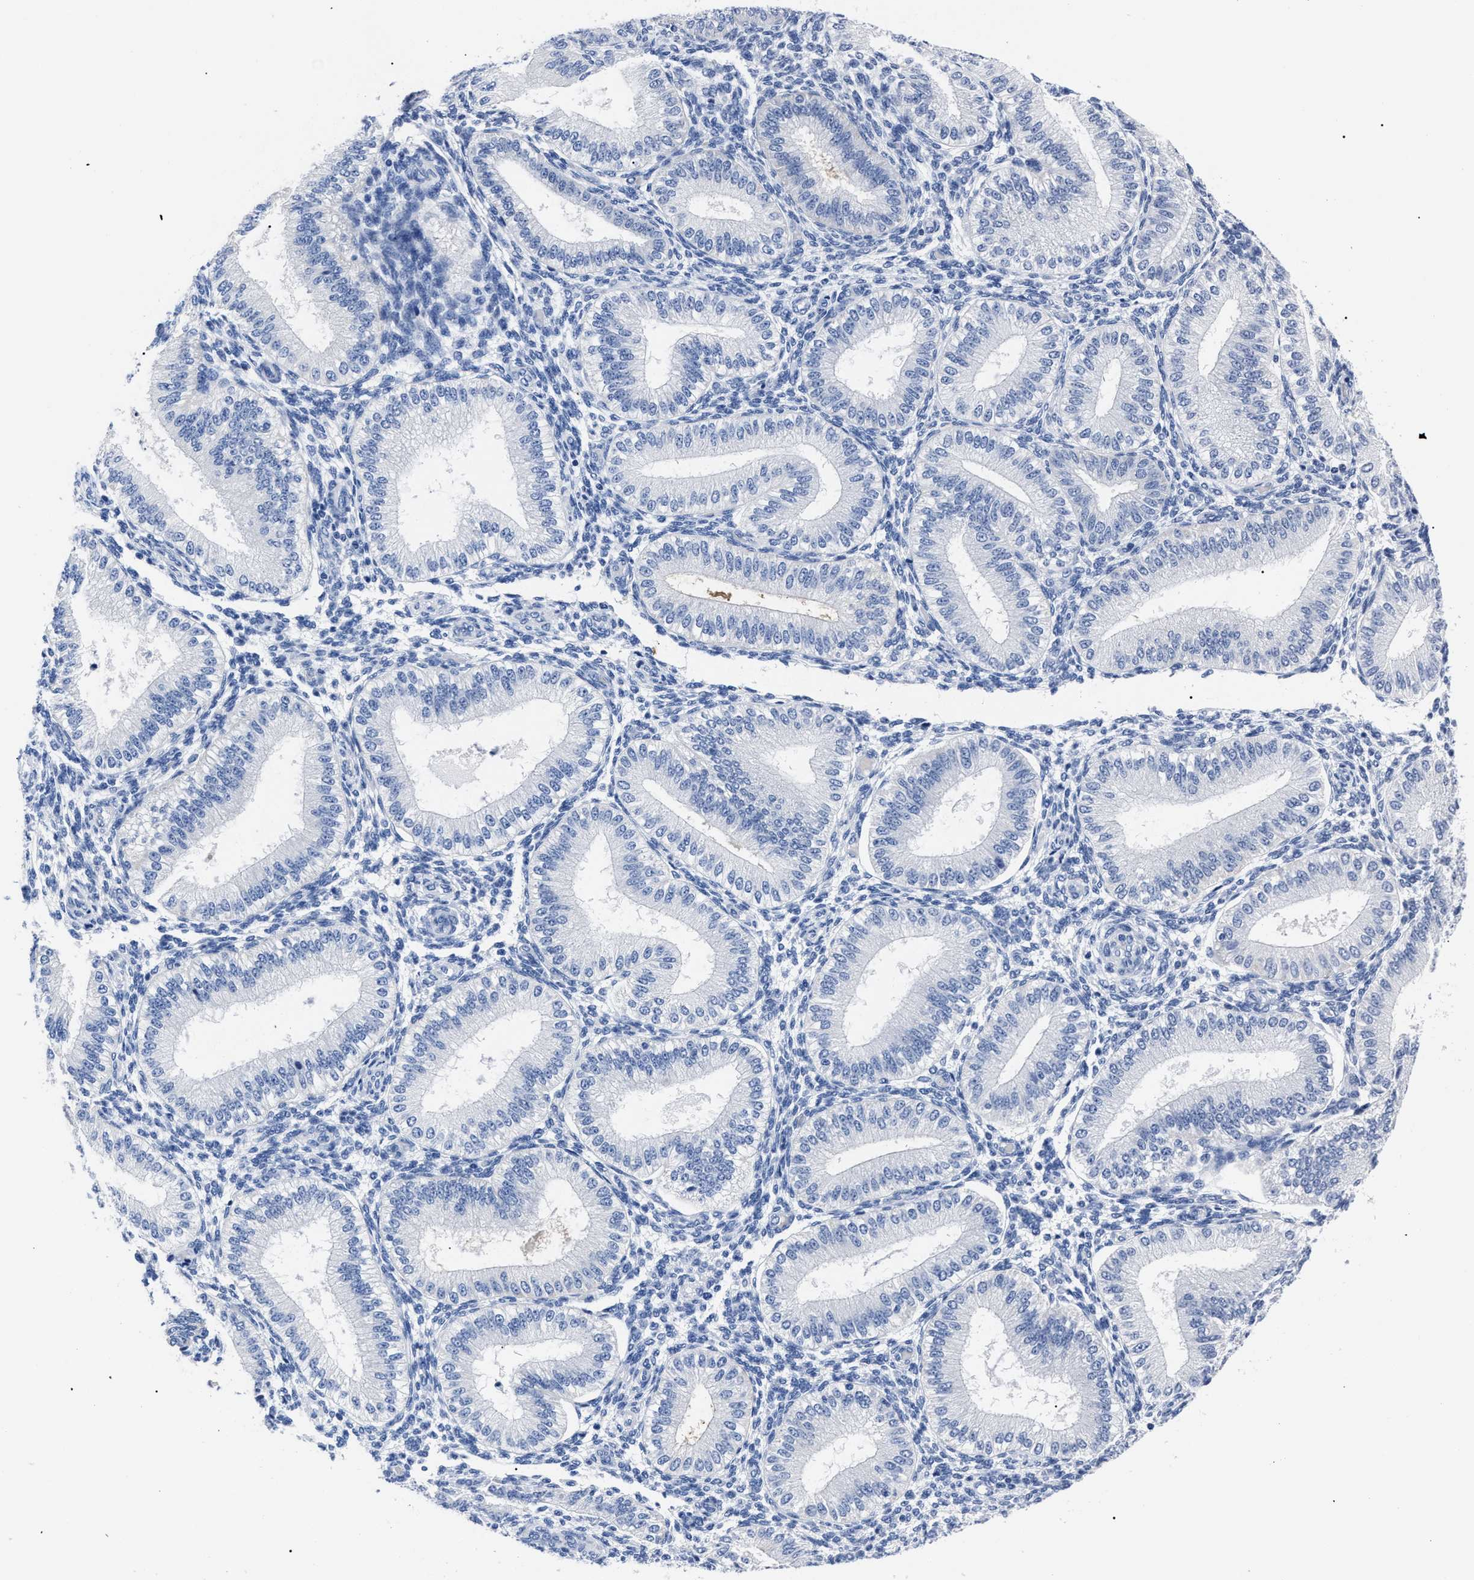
{"staining": {"intensity": "negative", "quantity": "none", "location": "none"}, "tissue": "endometrium", "cell_type": "Cells in endometrial stroma", "image_type": "normal", "snomed": [{"axis": "morphology", "description": "Normal tissue, NOS"}, {"axis": "topography", "description": "Endometrium"}], "caption": "There is no significant staining in cells in endometrial stroma of endometrium.", "gene": "ALPG", "patient": {"sex": "female", "age": 39}}